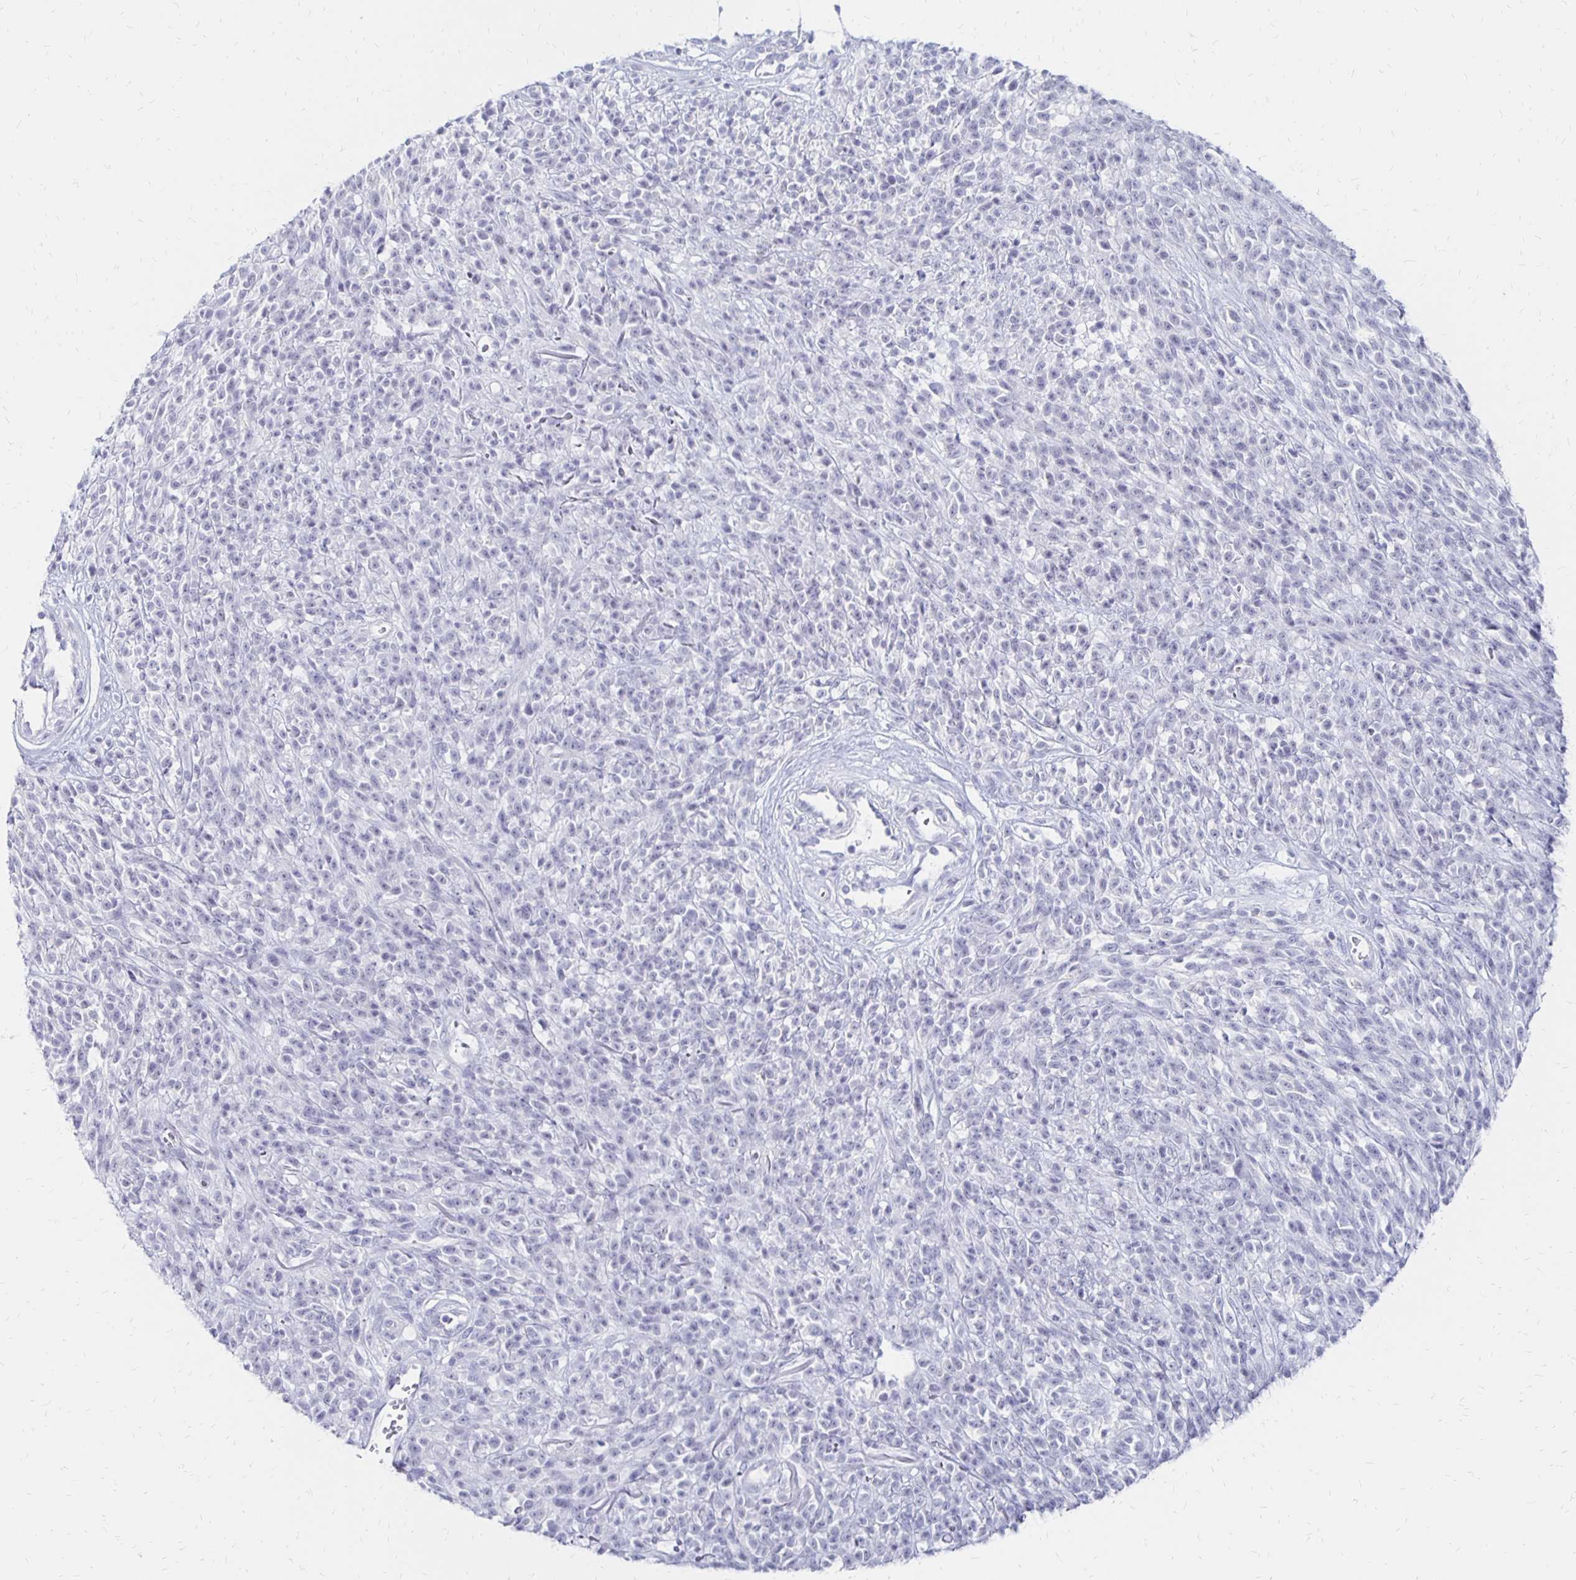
{"staining": {"intensity": "negative", "quantity": "none", "location": "none"}, "tissue": "melanoma", "cell_type": "Tumor cells", "image_type": "cancer", "snomed": [{"axis": "morphology", "description": "Malignant melanoma, NOS"}, {"axis": "topography", "description": "Skin"}, {"axis": "topography", "description": "Skin of trunk"}], "caption": "Human melanoma stained for a protein using immunohistochemistry (IHC) displays no positivity in tumor cells.", "gene": "SYT2", "patient": {"sex": "male", "age": 74}}